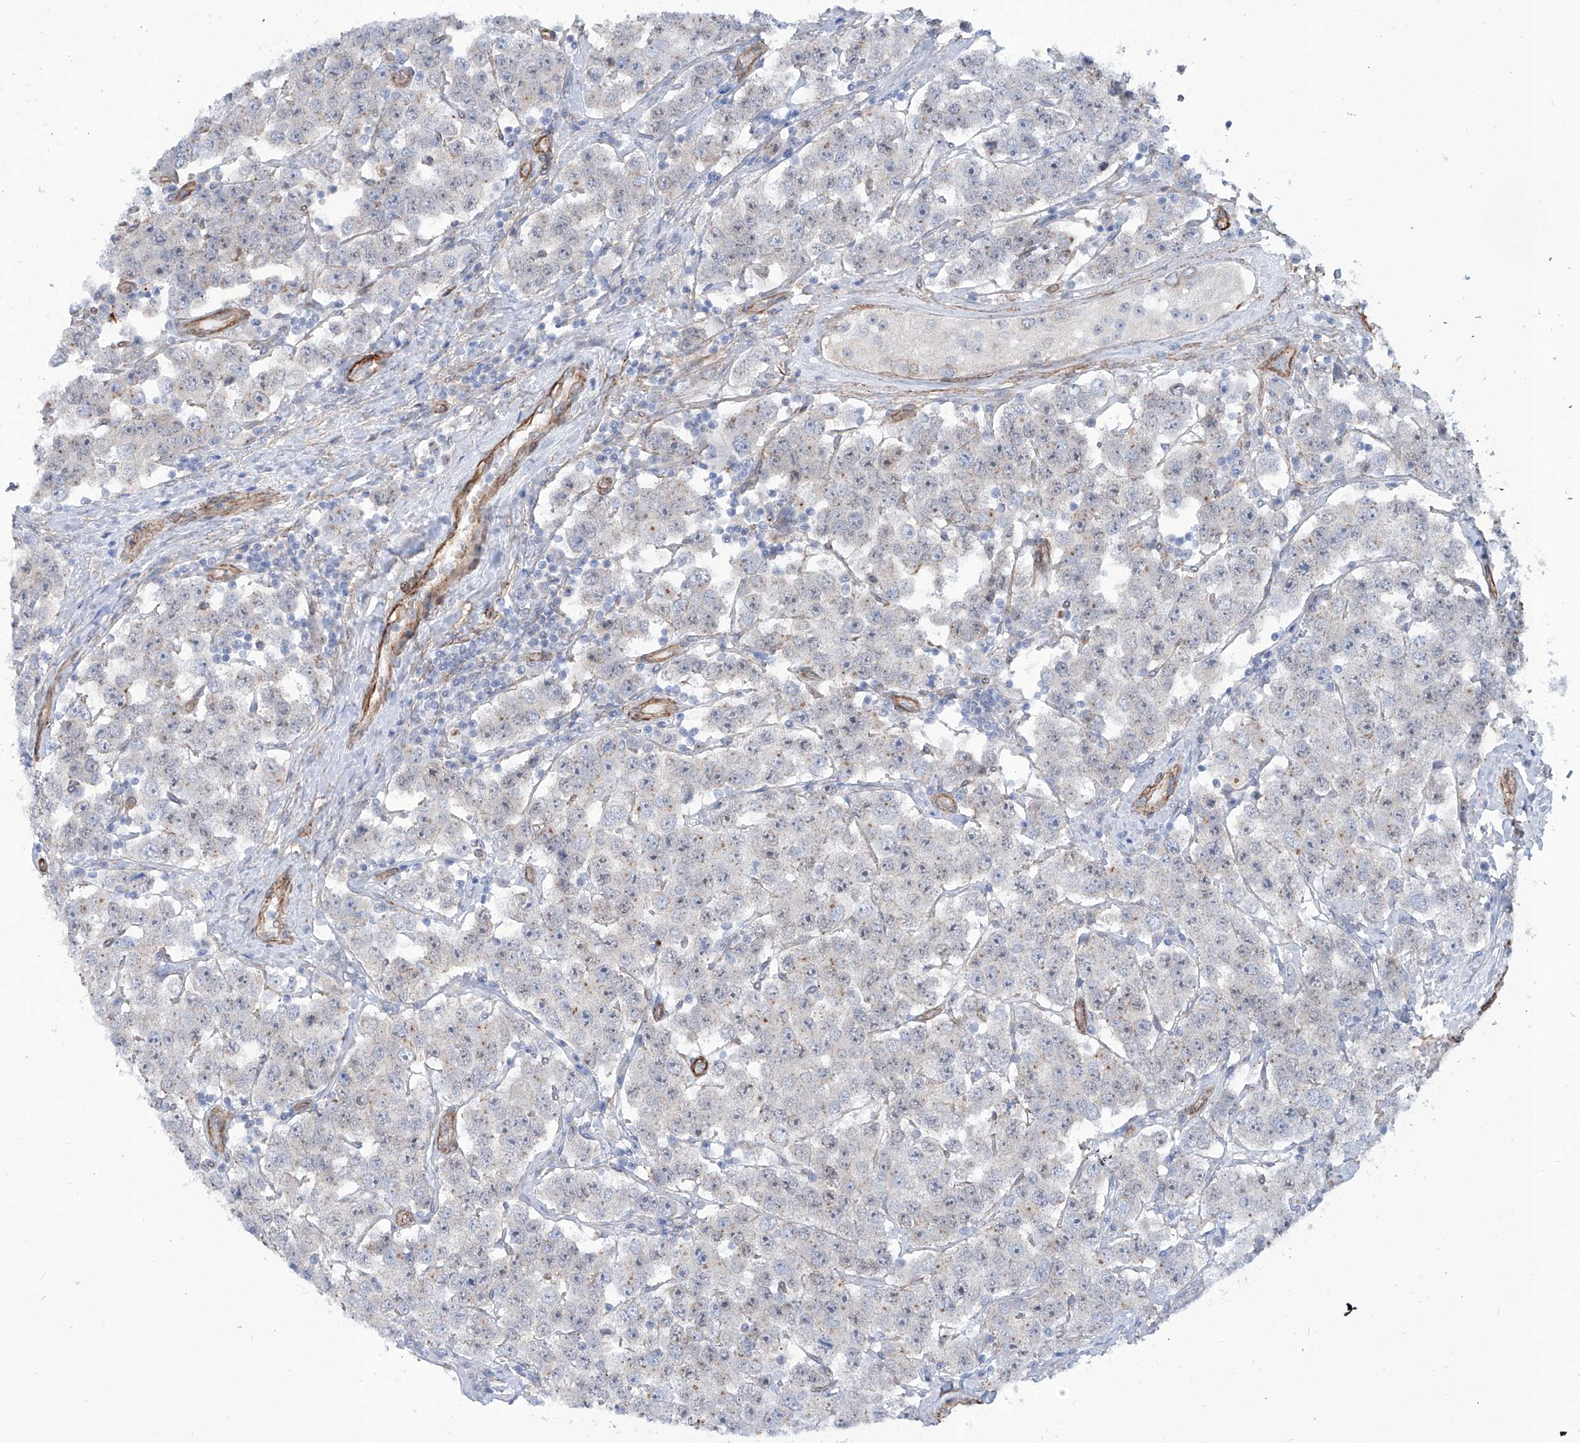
{"staining": {"intensity": "moderate", "quantity": "25%-75%", "location": "cytoplasmic/membranous,nuclear"}, "tissue": "testis cancer", "cell_type": "Tumor cells", "image_type": "cancer", "snomed": [{"axis": "morphology", "description": "Seminoma, NOS"}, {"axis": "topography", "description": "Testis"}], "caption": "Immunohistochemical staining of human testis cancer (seminoma) exhibits medium levels of moderate cytoplasmic/membranous and nuclear expression in about 25%-75% of tumor cells. The protein is stained brown, and the nuclei are stained in blue (DAB (3,3'-diaminobenzidine) IHC with brightfield microscopy, high magnification).", "gene": "ZNF490", "patient": {"sex": "male", "age": 28}}